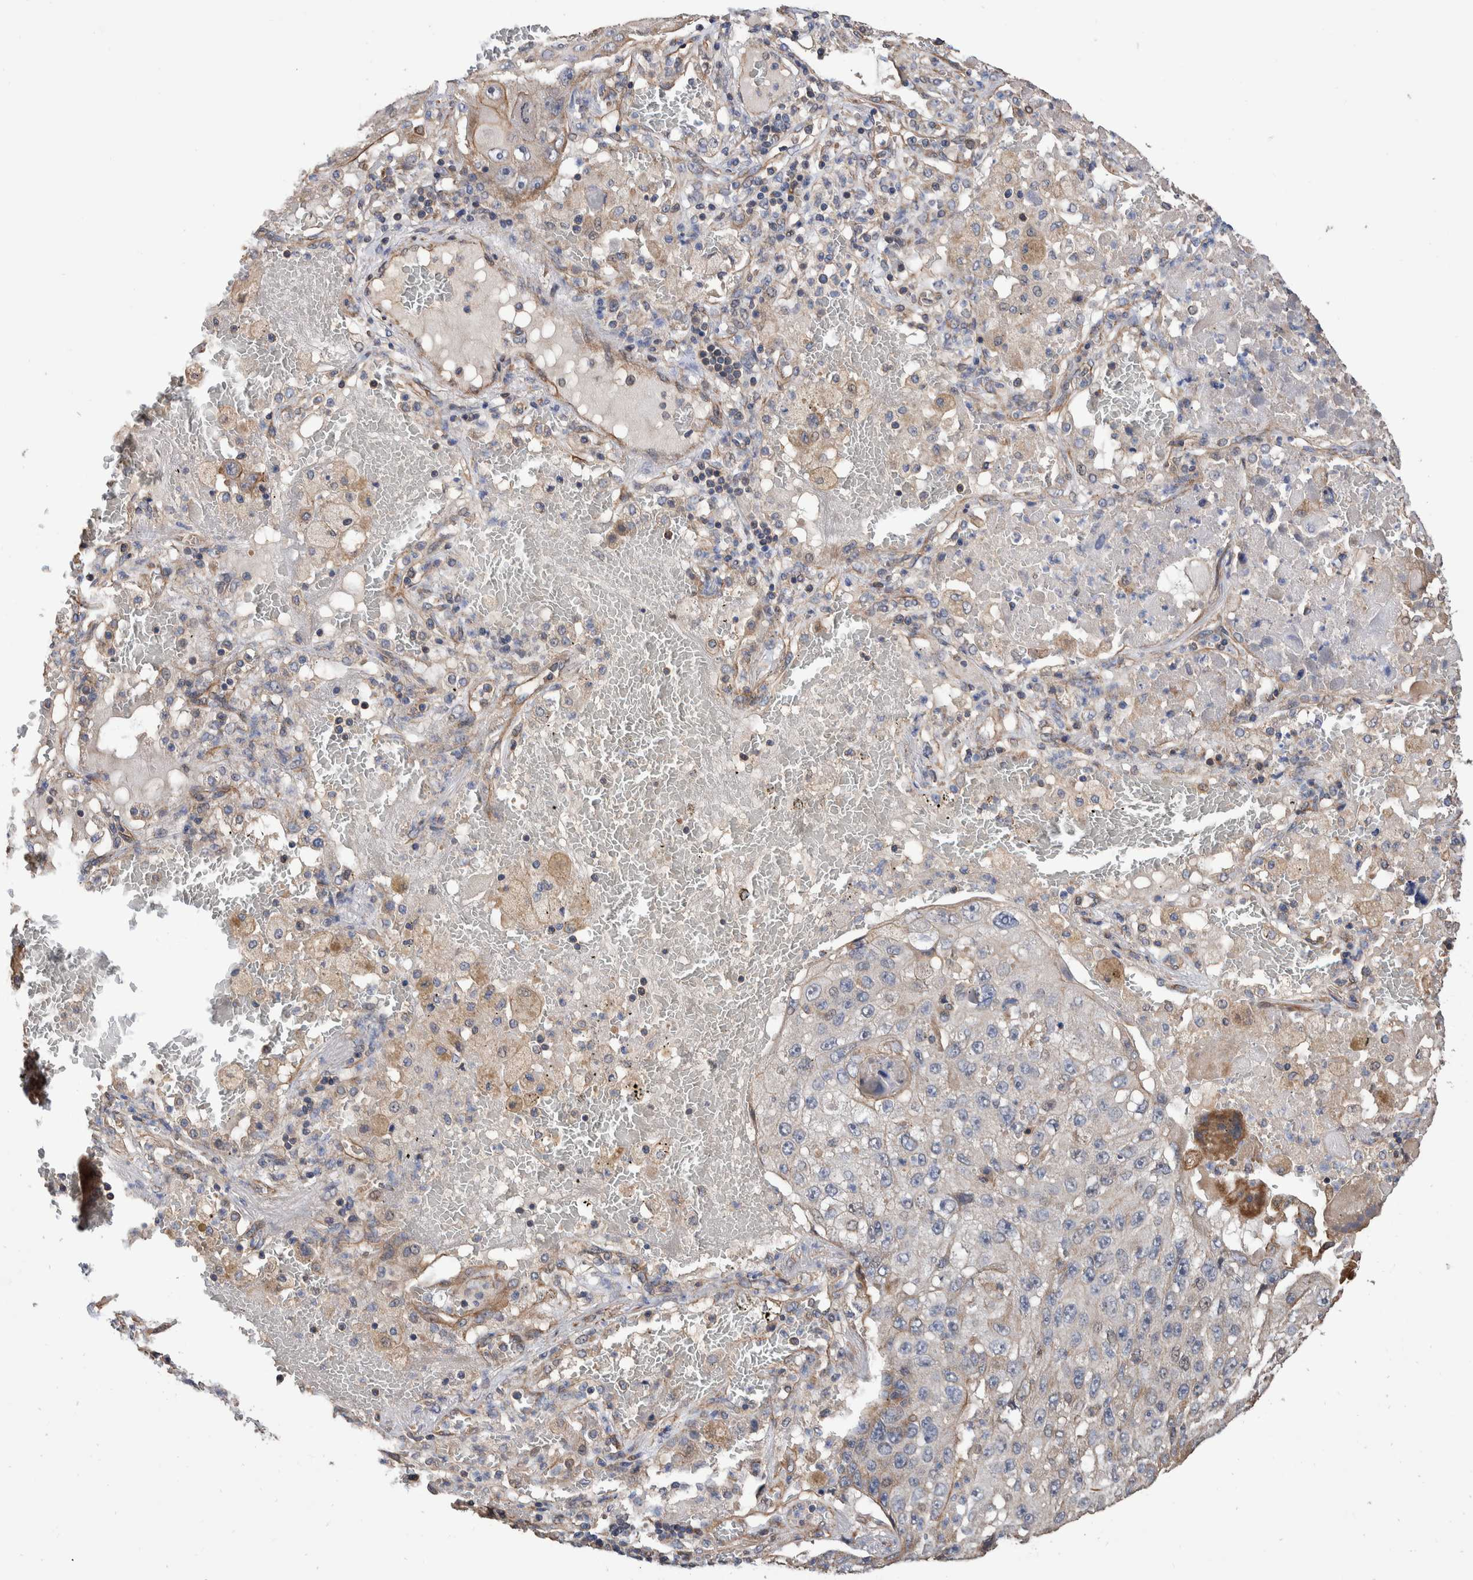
{"staining": {"intensity": "negative", "quantity": "none", "location": "none"}, "tissue": "lung cancer", "cell_type": "Tumor cells", "image_type": "cancer", "snomed": [{"axis": "morphology", "description": "Squamous cell carcinoma, NOS"}, {"axis": "topography", "description": "Lung"}], "caption": "An image of lung cancer (squamous cell carcinoma) stained for a protein reveals no brown staining in tumor cells.", "gene": "SLC45A4", "patient": {"sex": "male", "age": 61}}